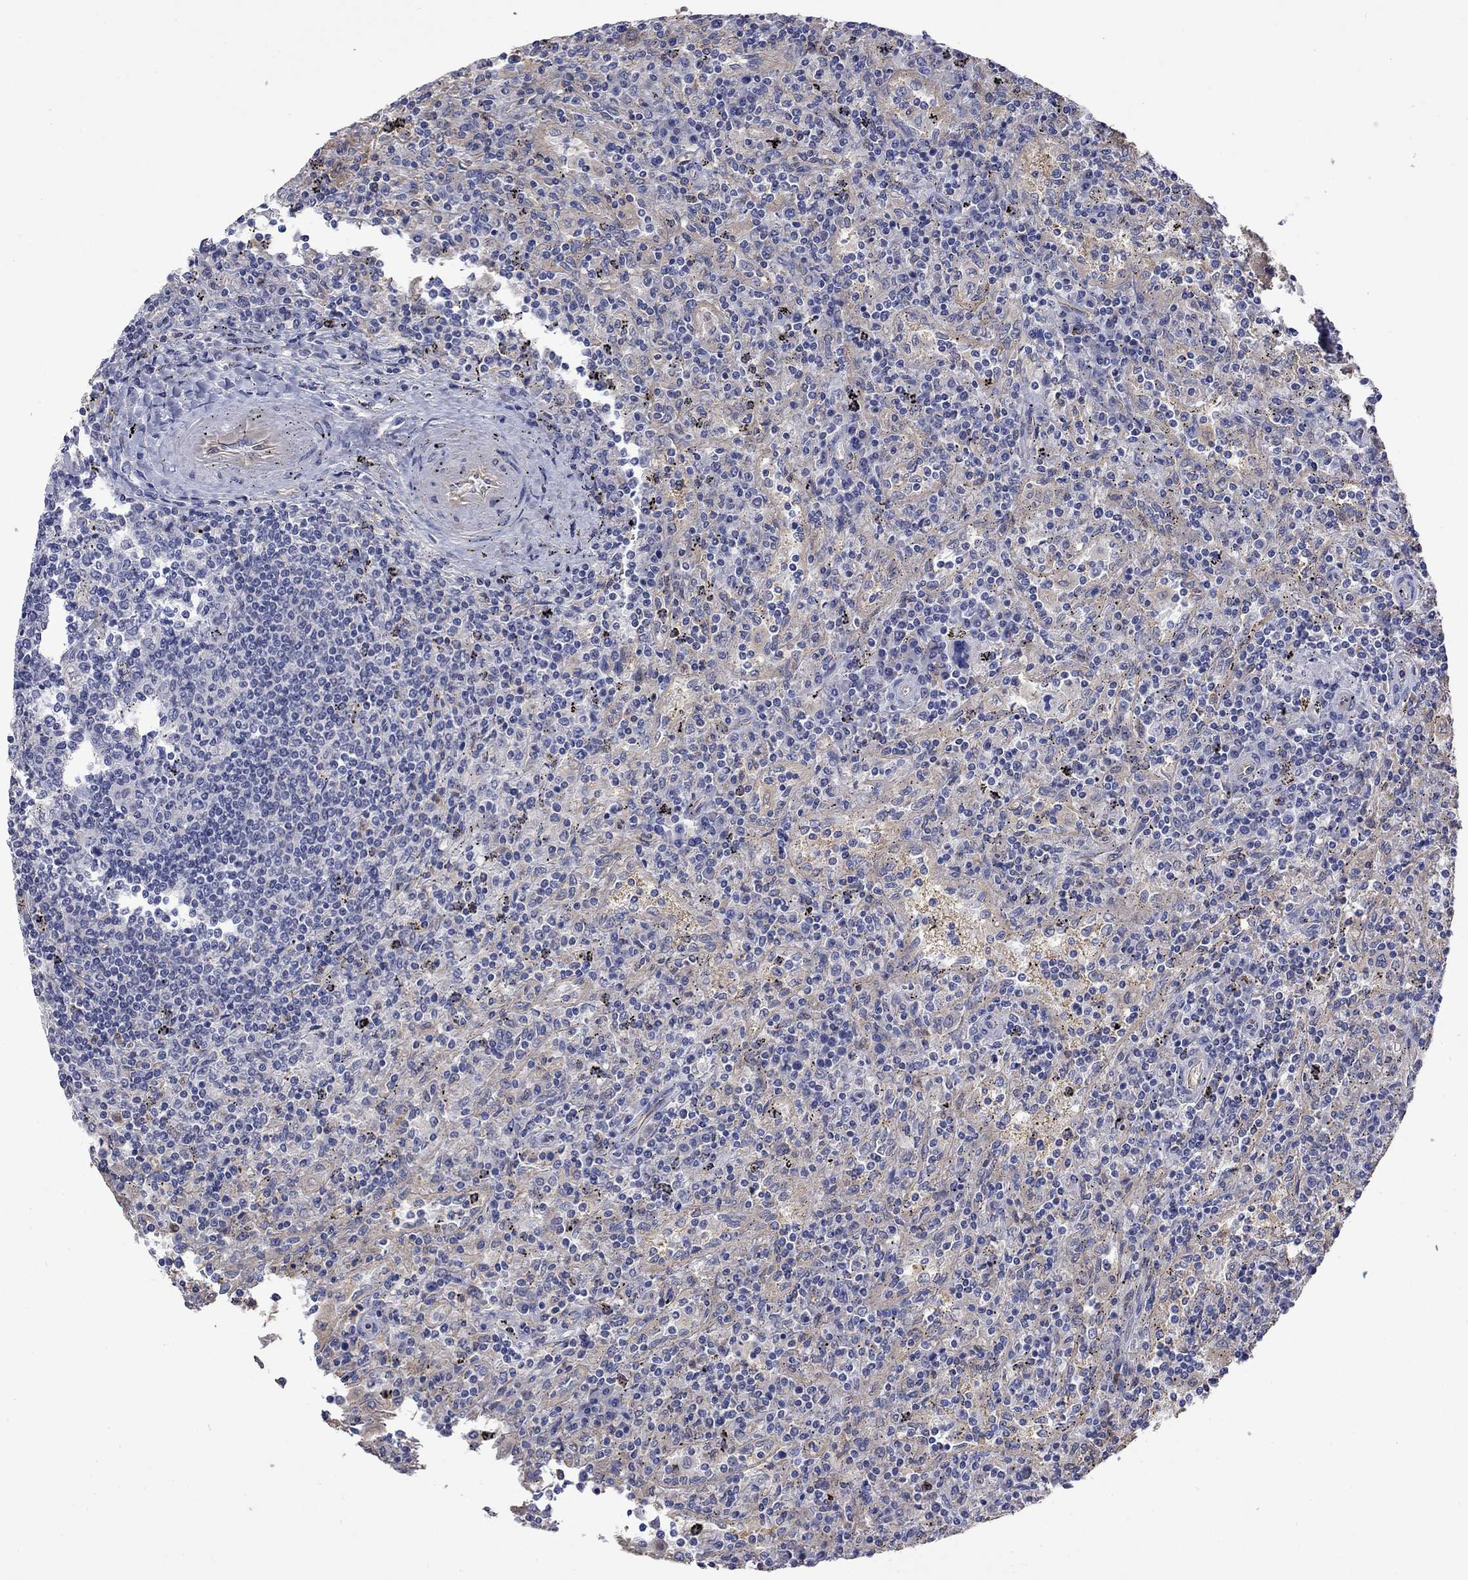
{"staining": {"intensity": "weak", "quantity": "25%-75%", "location": "cytoplasmic/membranous"}, "tissue": "lymphoma", "cell_type": "Tumor cells", "image_type": "cancer", "snomed": [{"axis": "morphology", "description": "Malignant lymphoma, non-Hodgkin's type, Low grade"}, {"axis": "topography", "description": "Spleen"}], "caption": "Immunohistochemical staining of low-grade malignant lymphoma, non-Hodgkin's type shows low levels of weak cytoplasmic/membranous staining in about 25%-75% of tumor cells. Immunohistochemistry (ihc) stains the protein of interest in brown and the nuclei are stained blue.", "gene": "CAMKK2", "patient": {"sex": "male", "age": 62}}